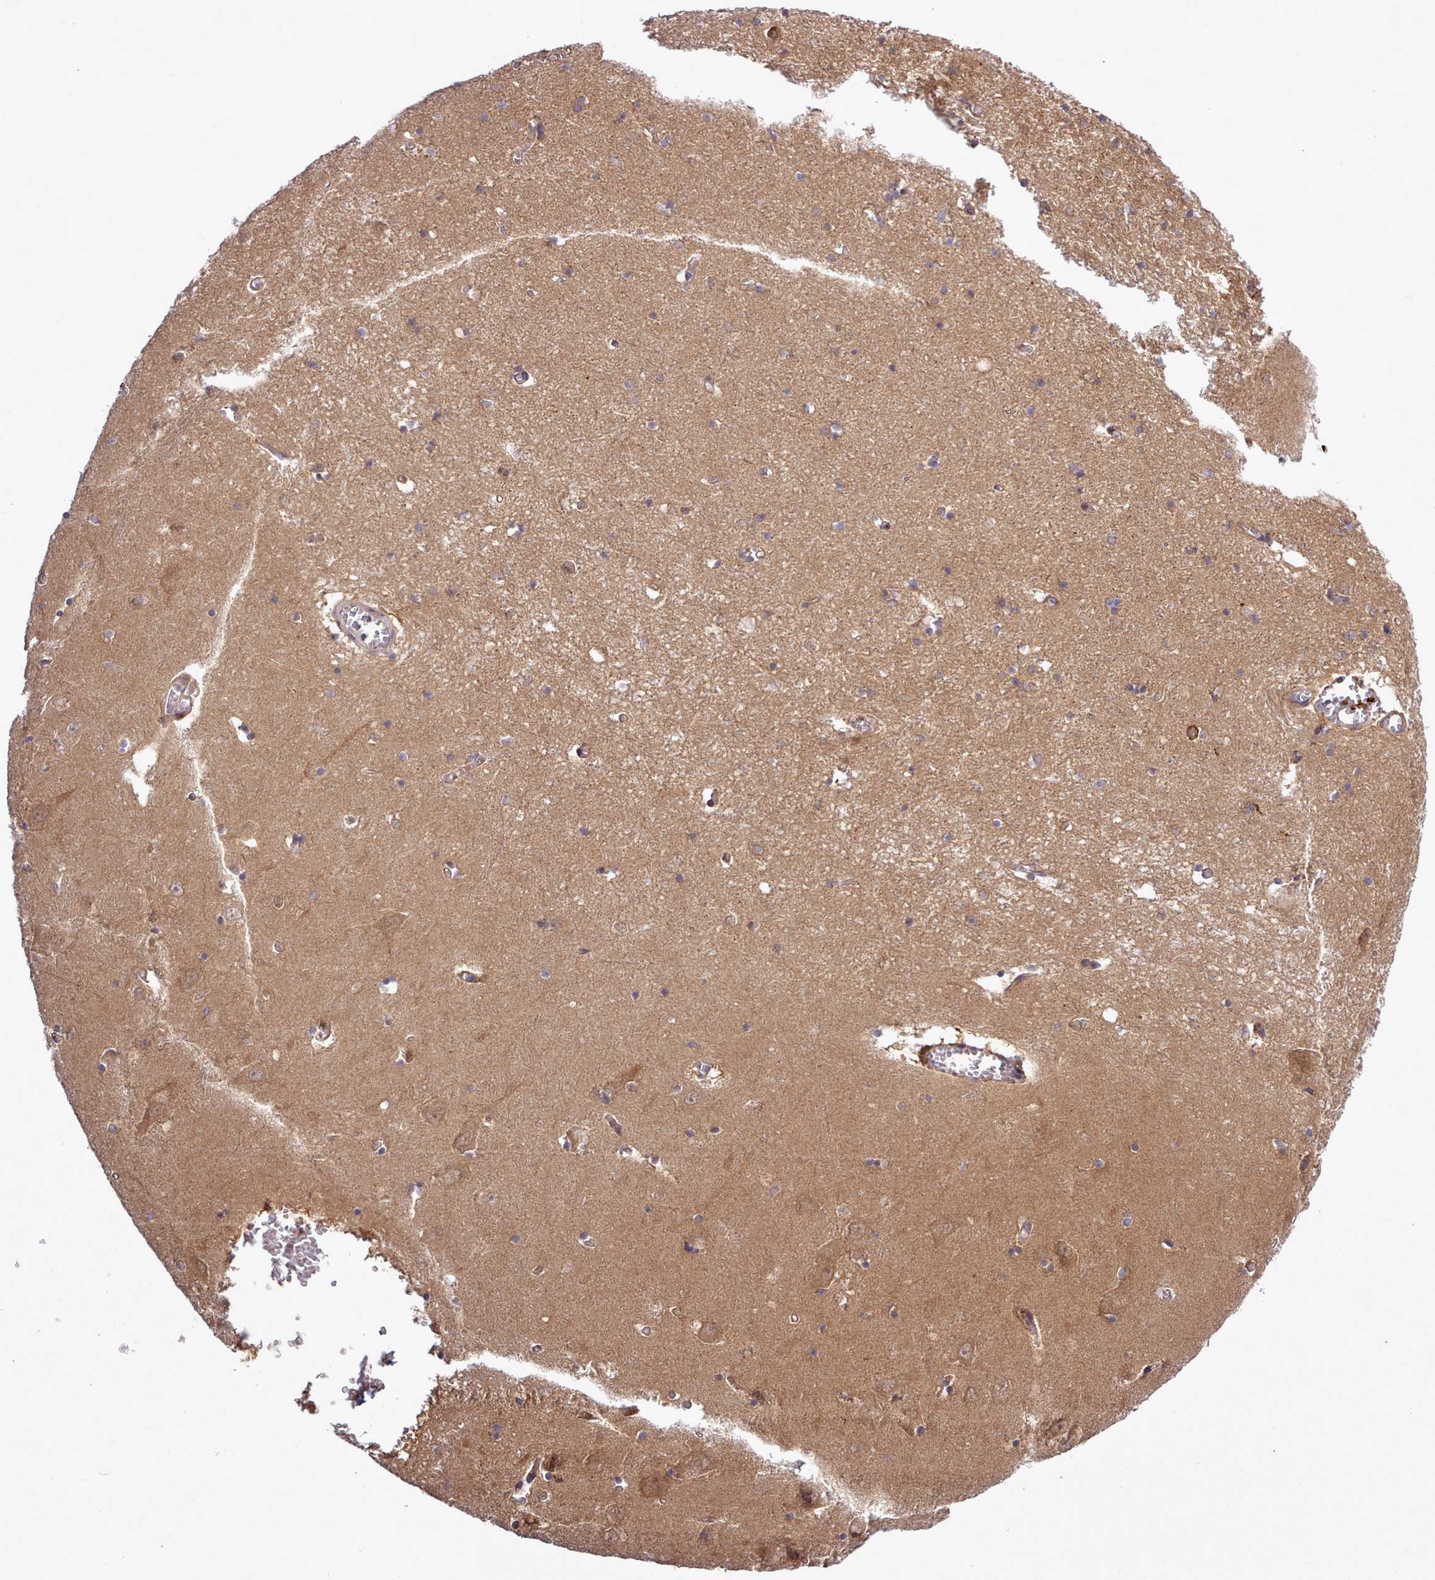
{"staining": {"intensity": "moderate", "quantity": "25%-75%", "location": "nuclear"}, "tissue": "hippocampus", "cell_type": "Glial cells", "image_type": "normal", "snomed": [{"axis": "morphology", "description": "Normal tissue, NOS"}, {"axis": "topography", "description": "Hippocampus"}], "caption": "Moderate nuclear protein staining is seen in approximately 25%-75% of glial cells in hippocampus. (DAB = brown stain, brightfield microscopy at high magnification).", "gene": "UBE2G1", "patient": {"sex": "male", "age": 70}}